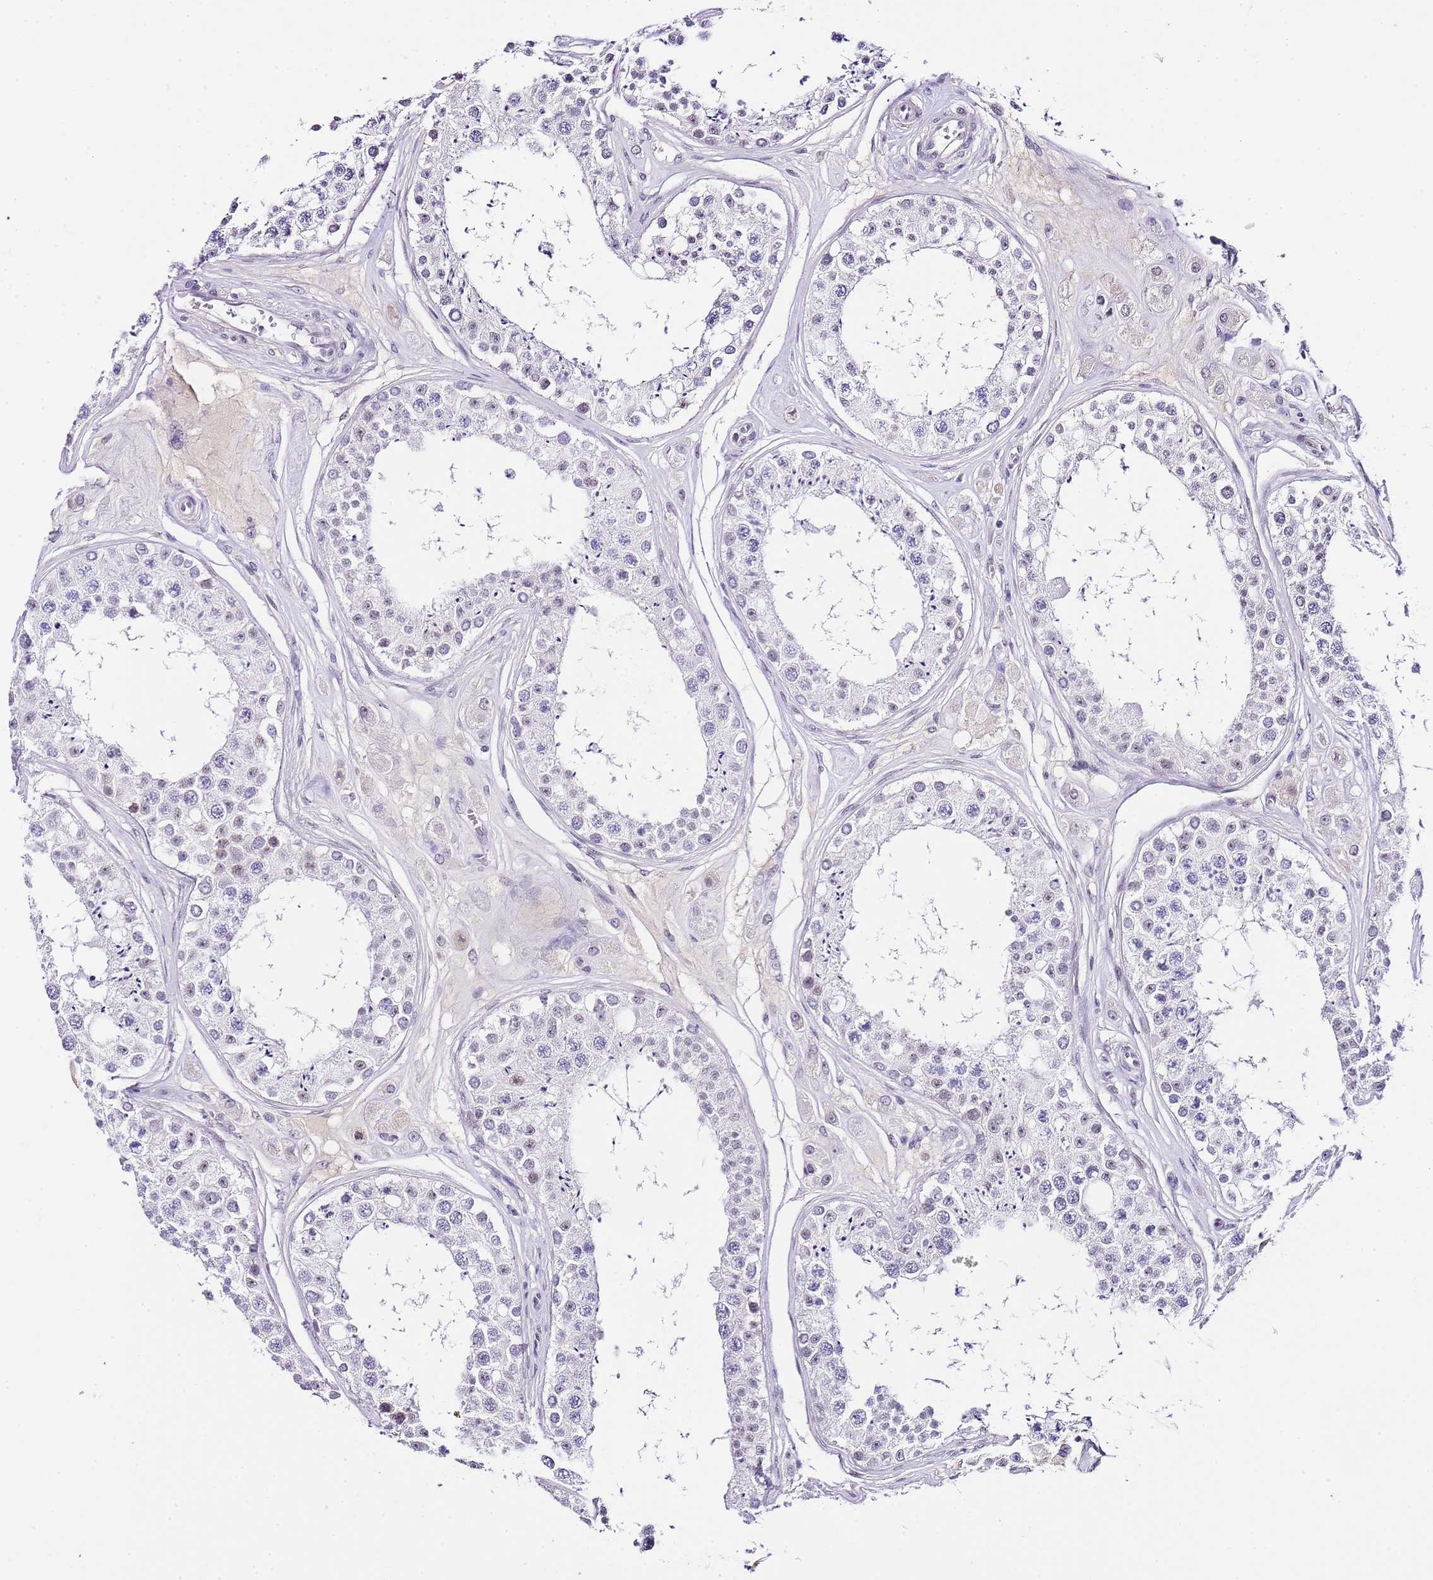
{"staining": {"intensity": "negative", "quantity": "none", "location": "none"}, "tissue": "testis", "cell_type": "Cells in seminiferous ducts", "image_type": "normal", "snomed": [{"axis": "morphology", "description": "Normal tissue, NOS"}, {"axis": "topography", "description": "Testis"}], "caption": "Immunohistochemistry of benign human testis reveals no positivity in cells in seminiferous ducts. The staining is performed using DAB (3,3'-diaminobenzidine) brown chromogen with nuclei counter-stained in using hematoxylin.", "gene": "NOP56", "patient": {"sex": "male", "age": 25}}